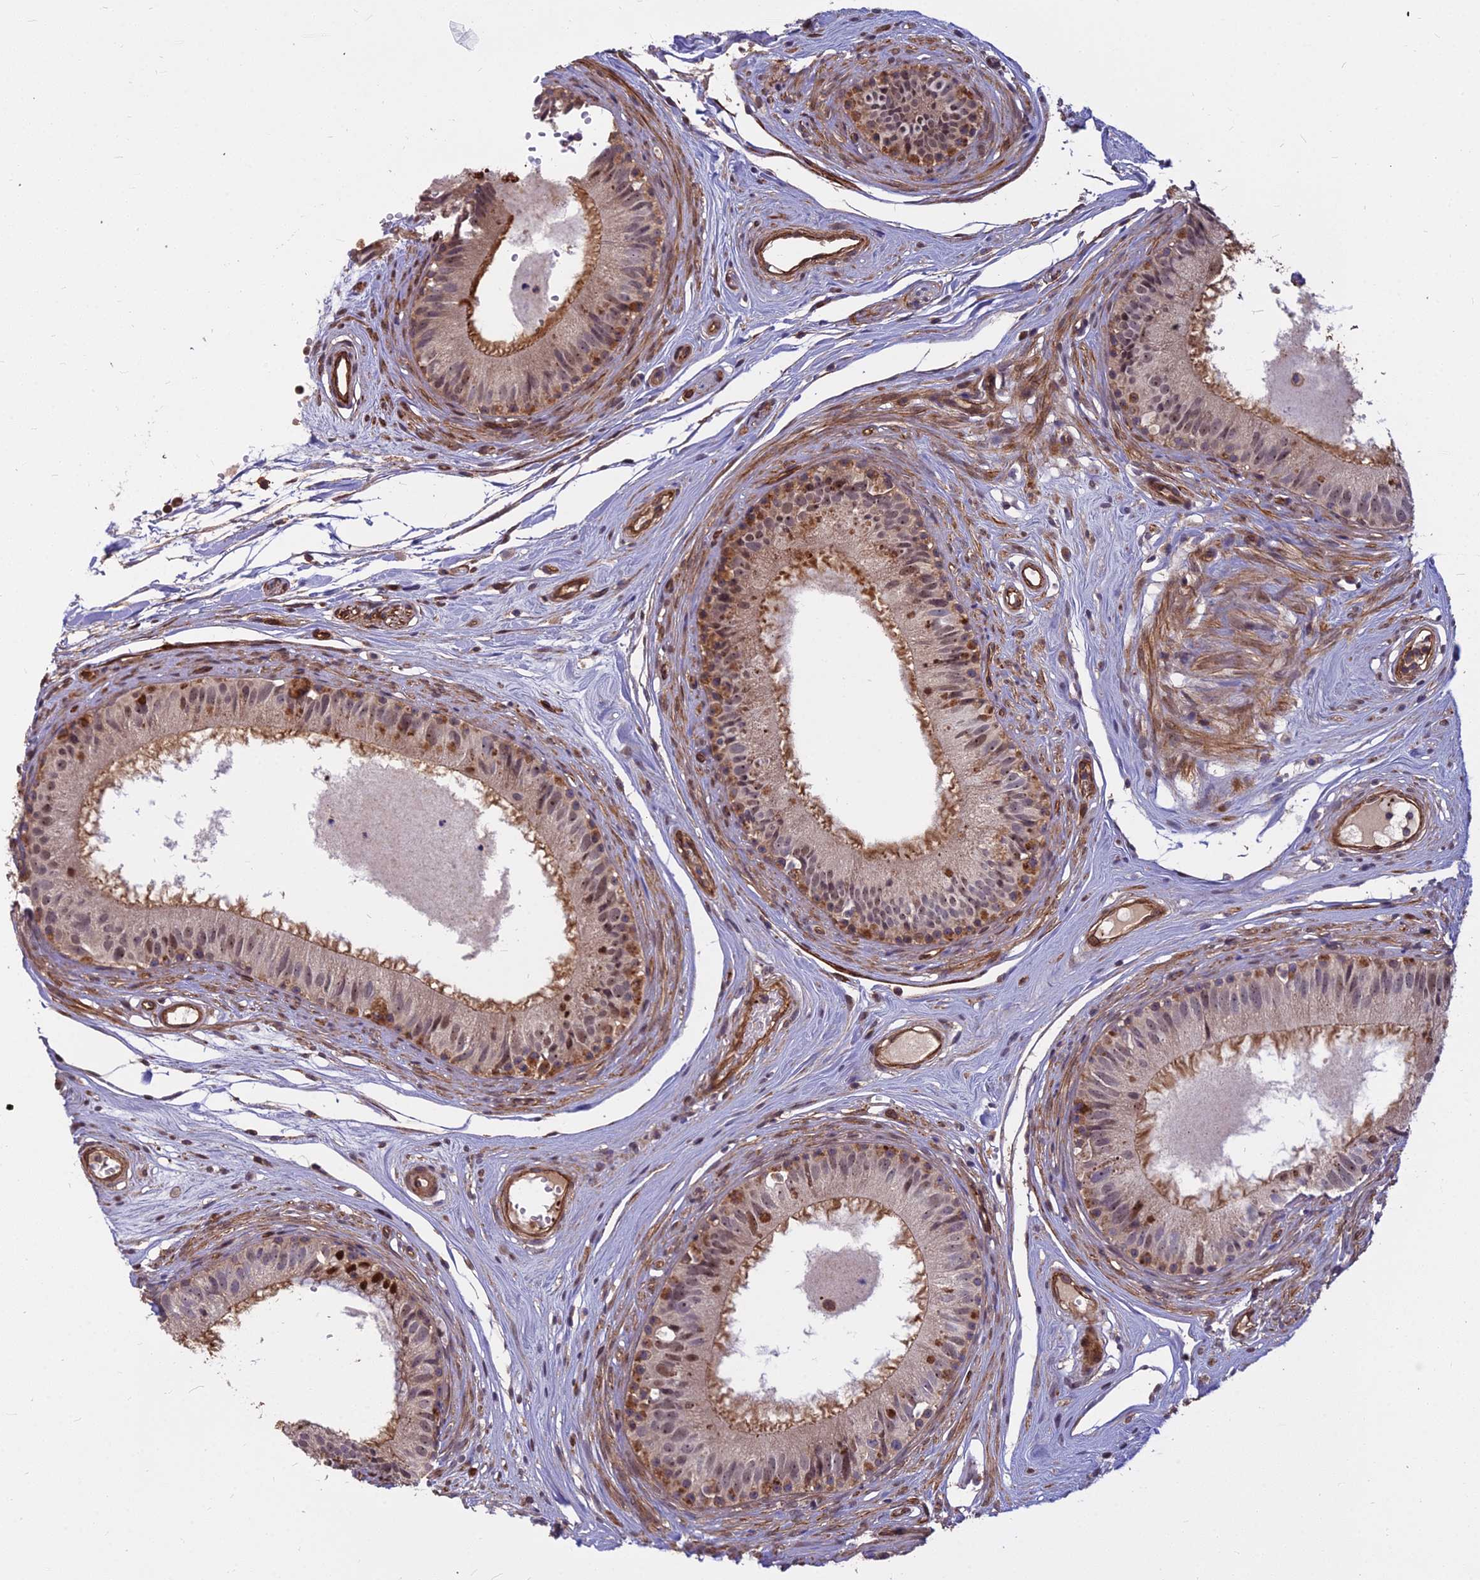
{"staining": {"intensity": "moderate", "quantity": "25%-75%", "location": "cytoplasmic/membranous,nuclear"}, "tissue": "epididymis", "cell_type": "Glandular cells", "image_type": "normal", "snomed": [{"axis": "morphology", "description": "Normal tissue, NOS"}, {"axis": "topography", "description": "Epididymis"}], "caption": "The micrograph reveals immunohistochemical staining of unremarkable epididymis. There is moderate cytoplasmic/membranous,nuclear staining is present in about 25%-75% of glandular cells.", "gene": "TCEA3", "patient": {"sex": "male", "age": 74}}